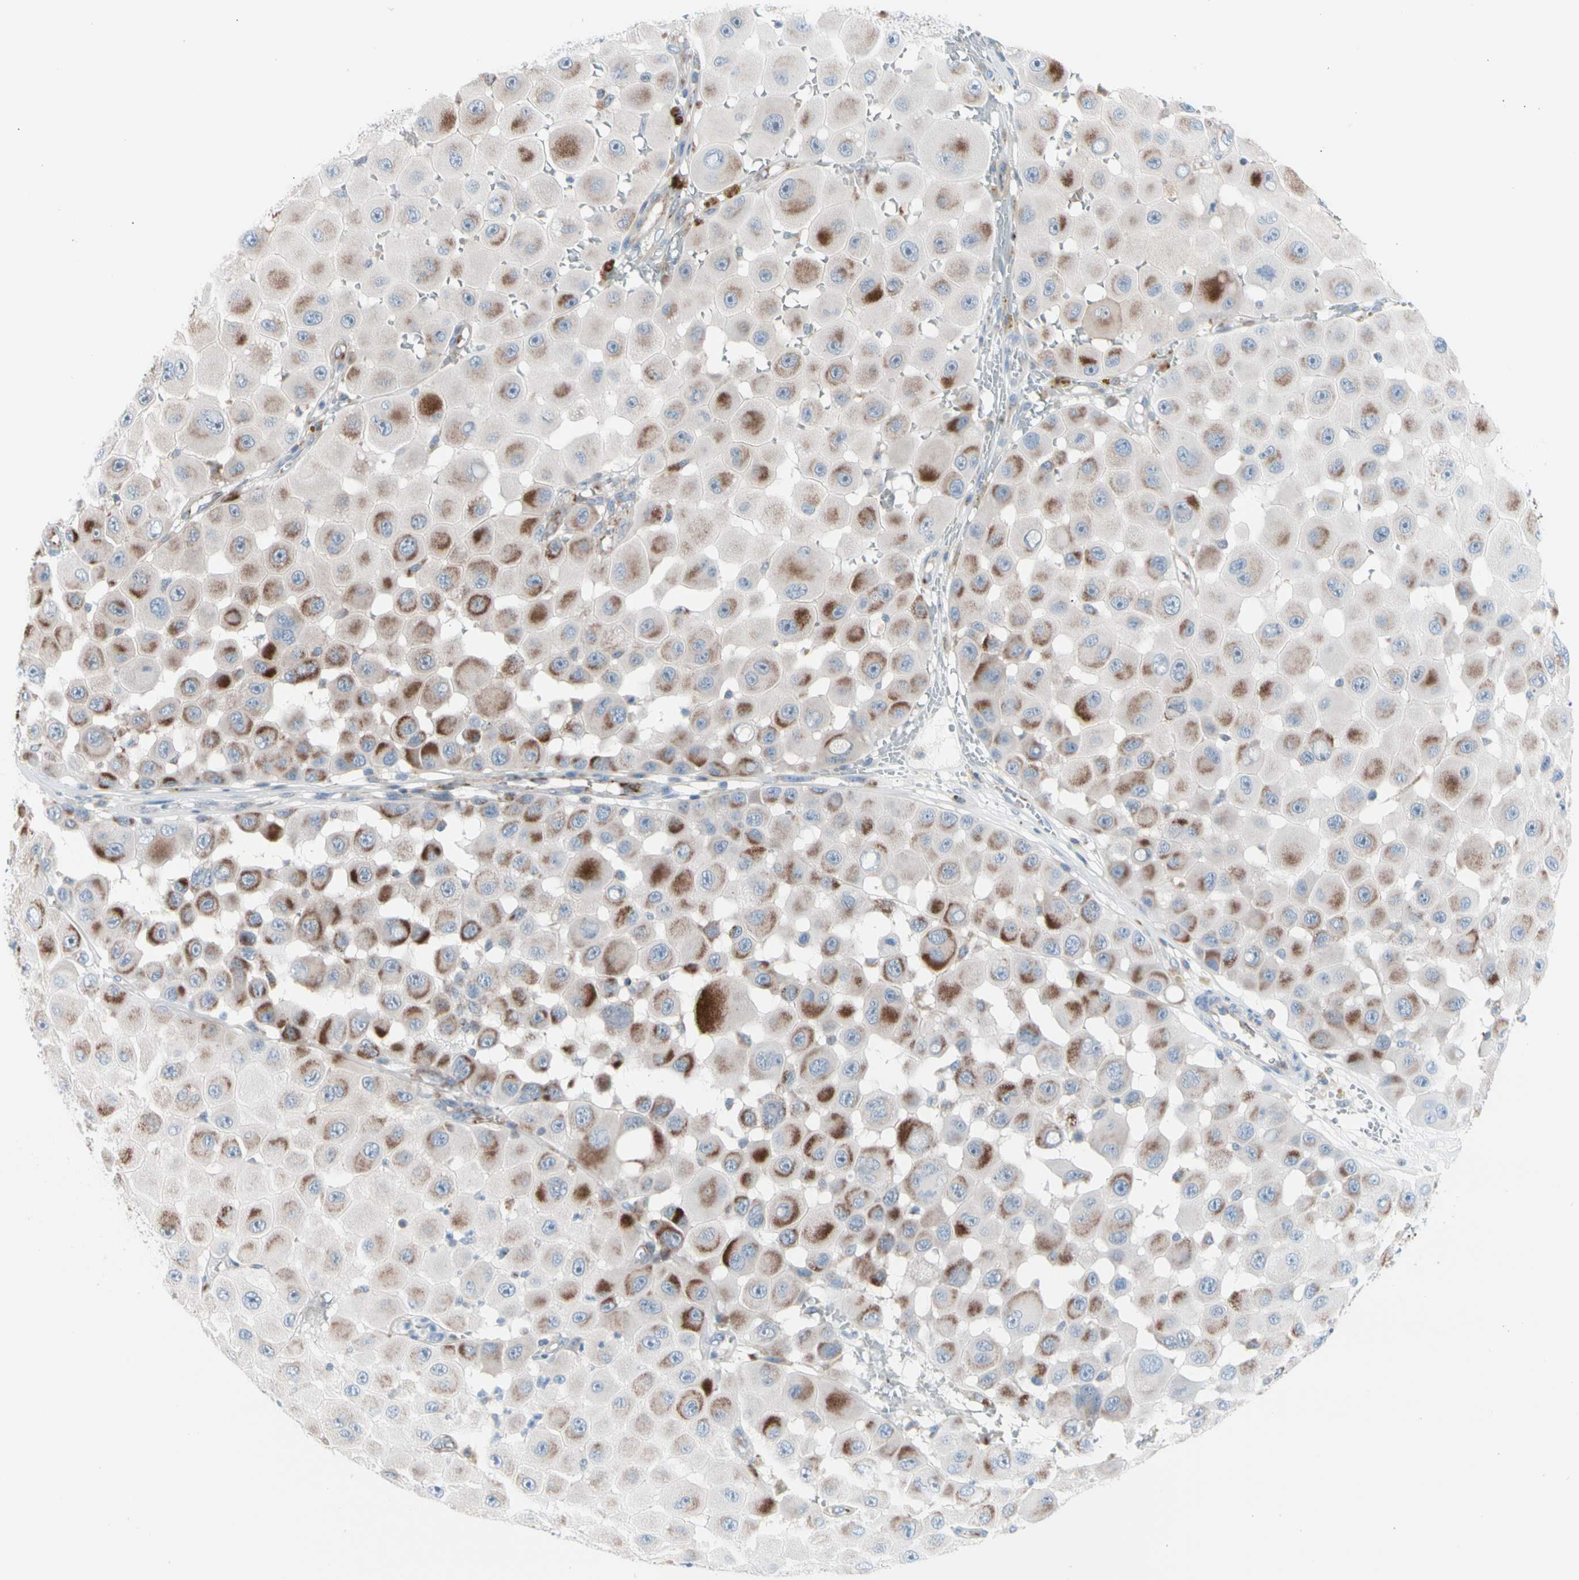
{"staining": {"intensity": "moderate", "quantity": ">75%", "location": "cytoplasmic/membranous"}, "tissue": "melanoma", "cell_type": "Tumor cells", "image_type": "cancer", "snomed": [{"axis": "morphology", "description": "Malignant melanoma, NOS"}, {"axis": "topography", "description": "Skin"}], "caption": "This is a photomicrograph of immunohistochemistry (IHC) staining of malignant melanoma, which shows moderate positivity in the cytoplasmic/membranous of tumor cells.", "gene": "HK1", "patient": {"sex": "female", "age": 81}}